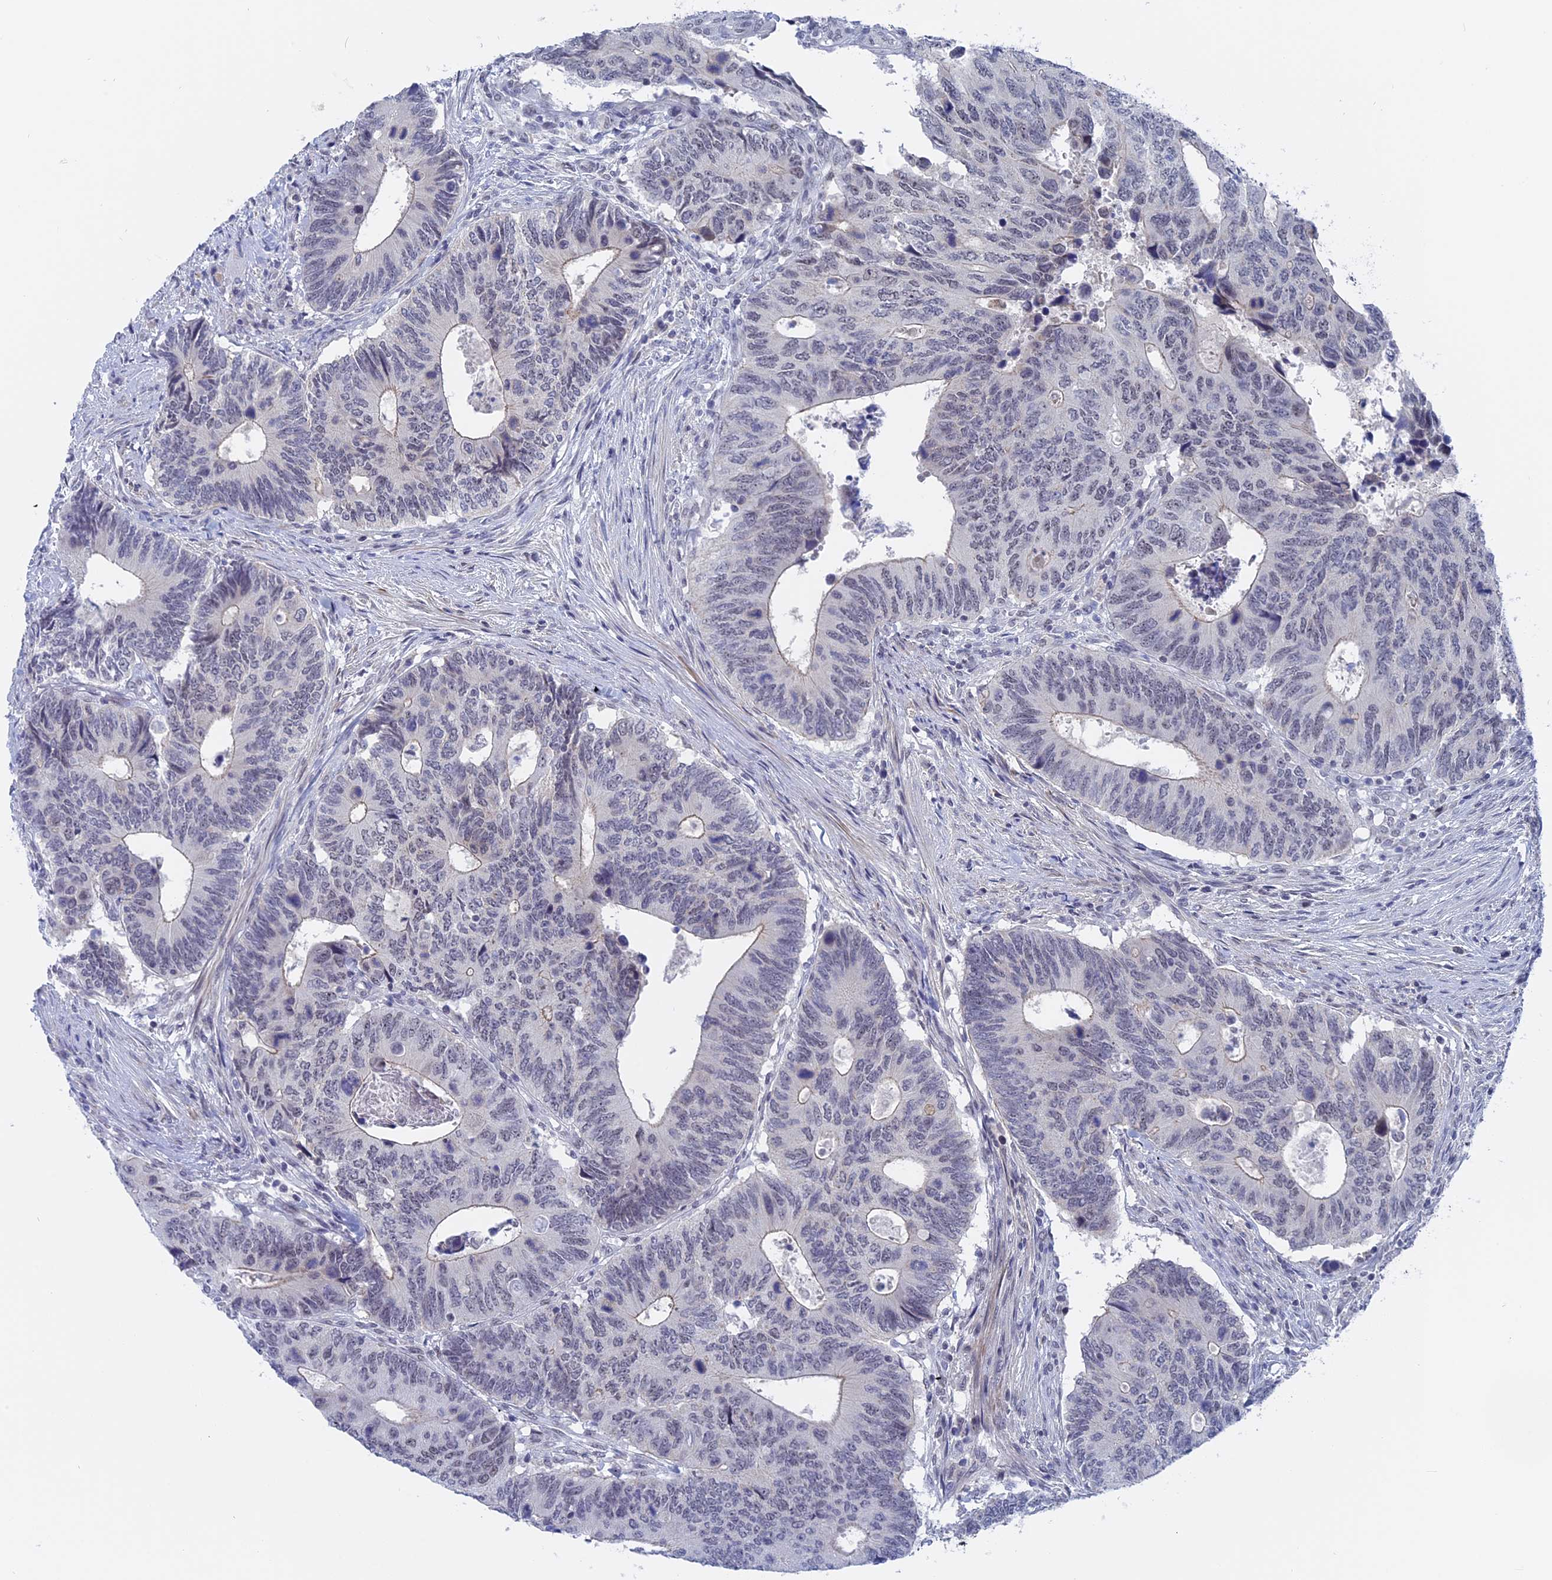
{"staining": {"intensity": "negative", "quantity": "none", "location": "none"}, "tissue": "colorectal cancer", "cell_type": "Tumor cells", "image_type": "cancer", "snomed": [{"axis": "morphology", "description": "Adenocarcinoma, NOS"}, {"axis": "topography", "description": "Colon"}], "caption": "Immunohistochemistry micrograph of colorectal adenocarcinoma stained for a protein (brown), which shows no staining in tumor cells.", "gene": "BRD2", "patient": {"sex": "male", "age": 87}}